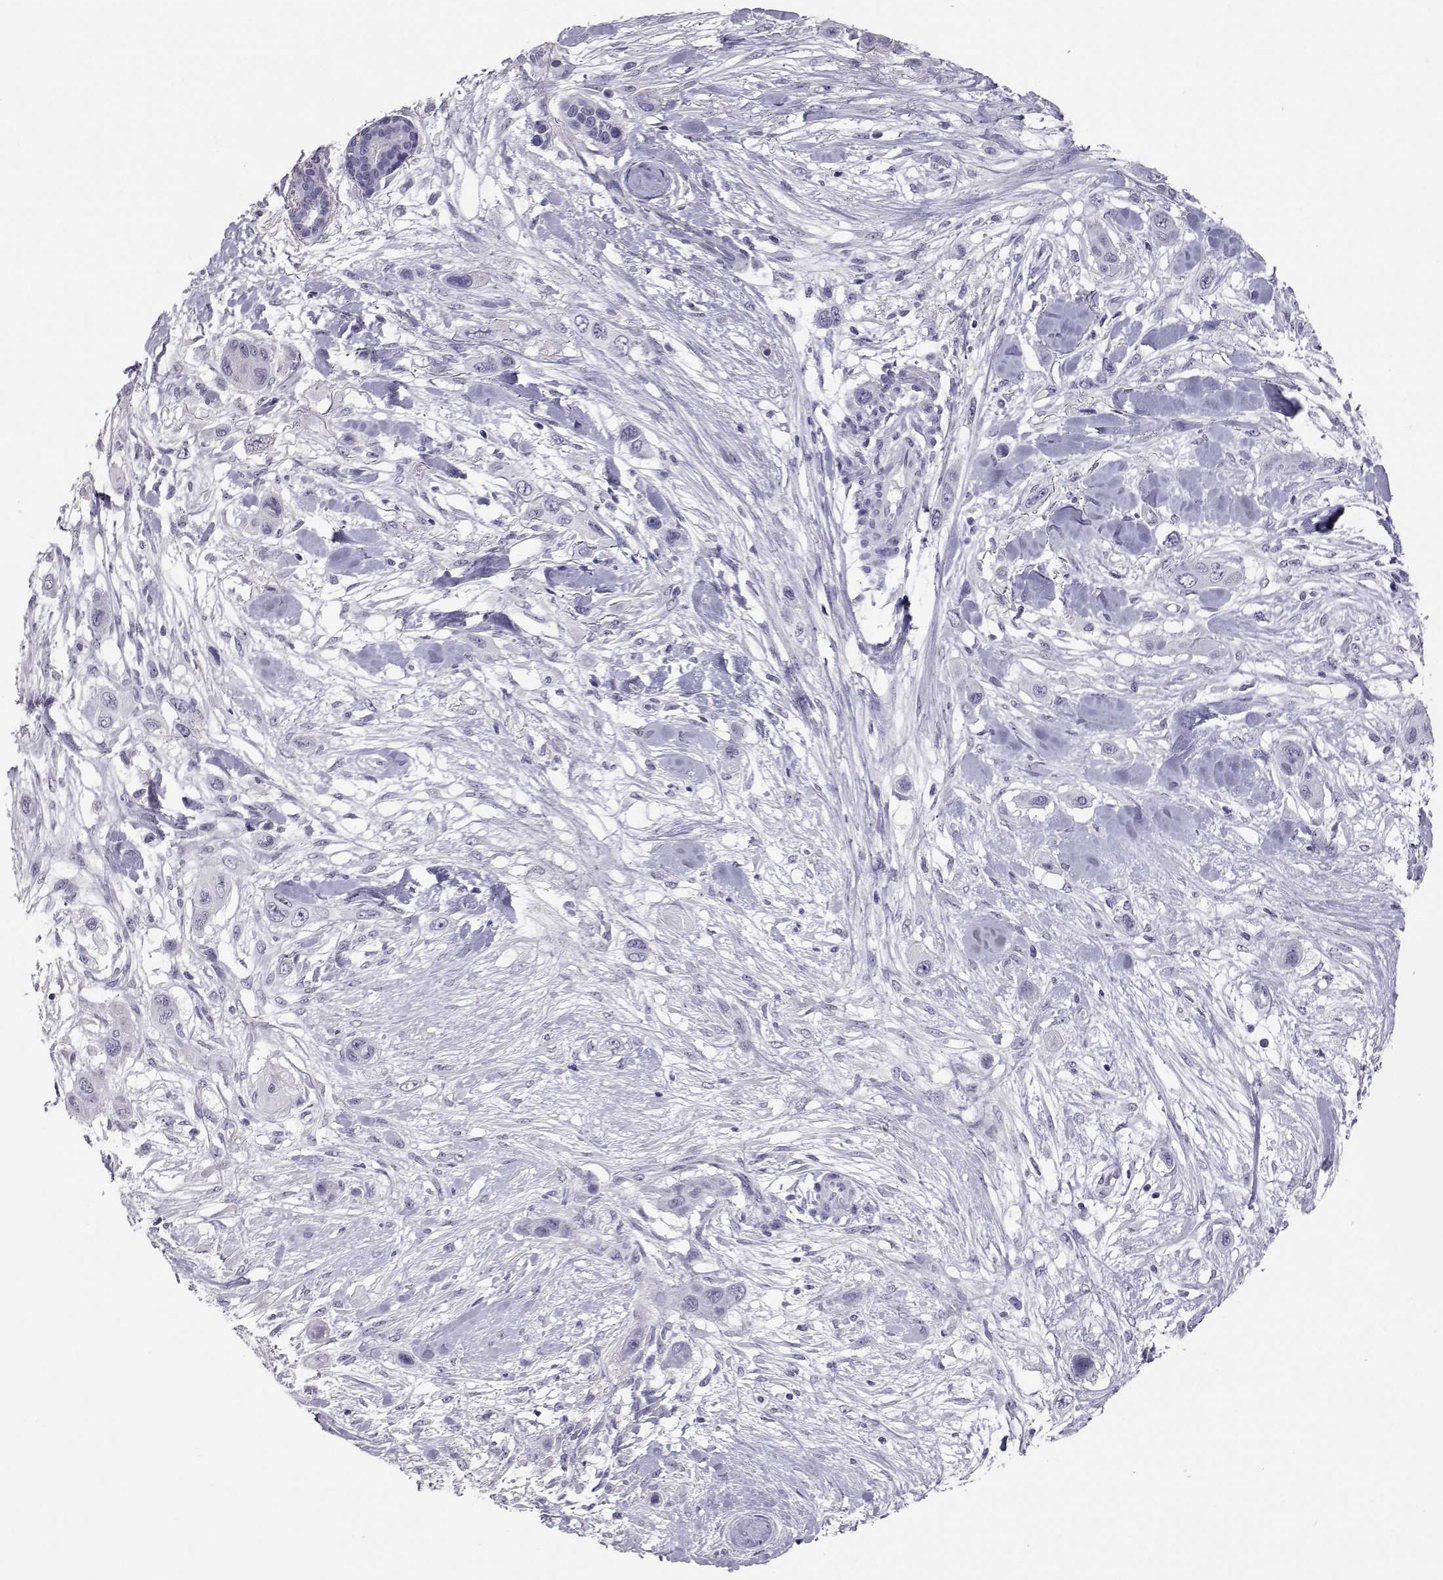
{"staining": {"intensity": "negative", "quantity": "none", "location": "none"}, "tissue": "skin cancer", "cell_type": "Tumor cells", "image_type": "cancer", "snomed": [{"axis": "morphology", "description": "Squamous cell carcinoma, NOS"}, {"axis": "topography", "description": "Skin"}], "caption": "Protein analysis of skin squamous cell carcinoma displays no significant expression in tumor cells.", "gene": "PMCH", "patient": {"sex": "male", "age": 79}}